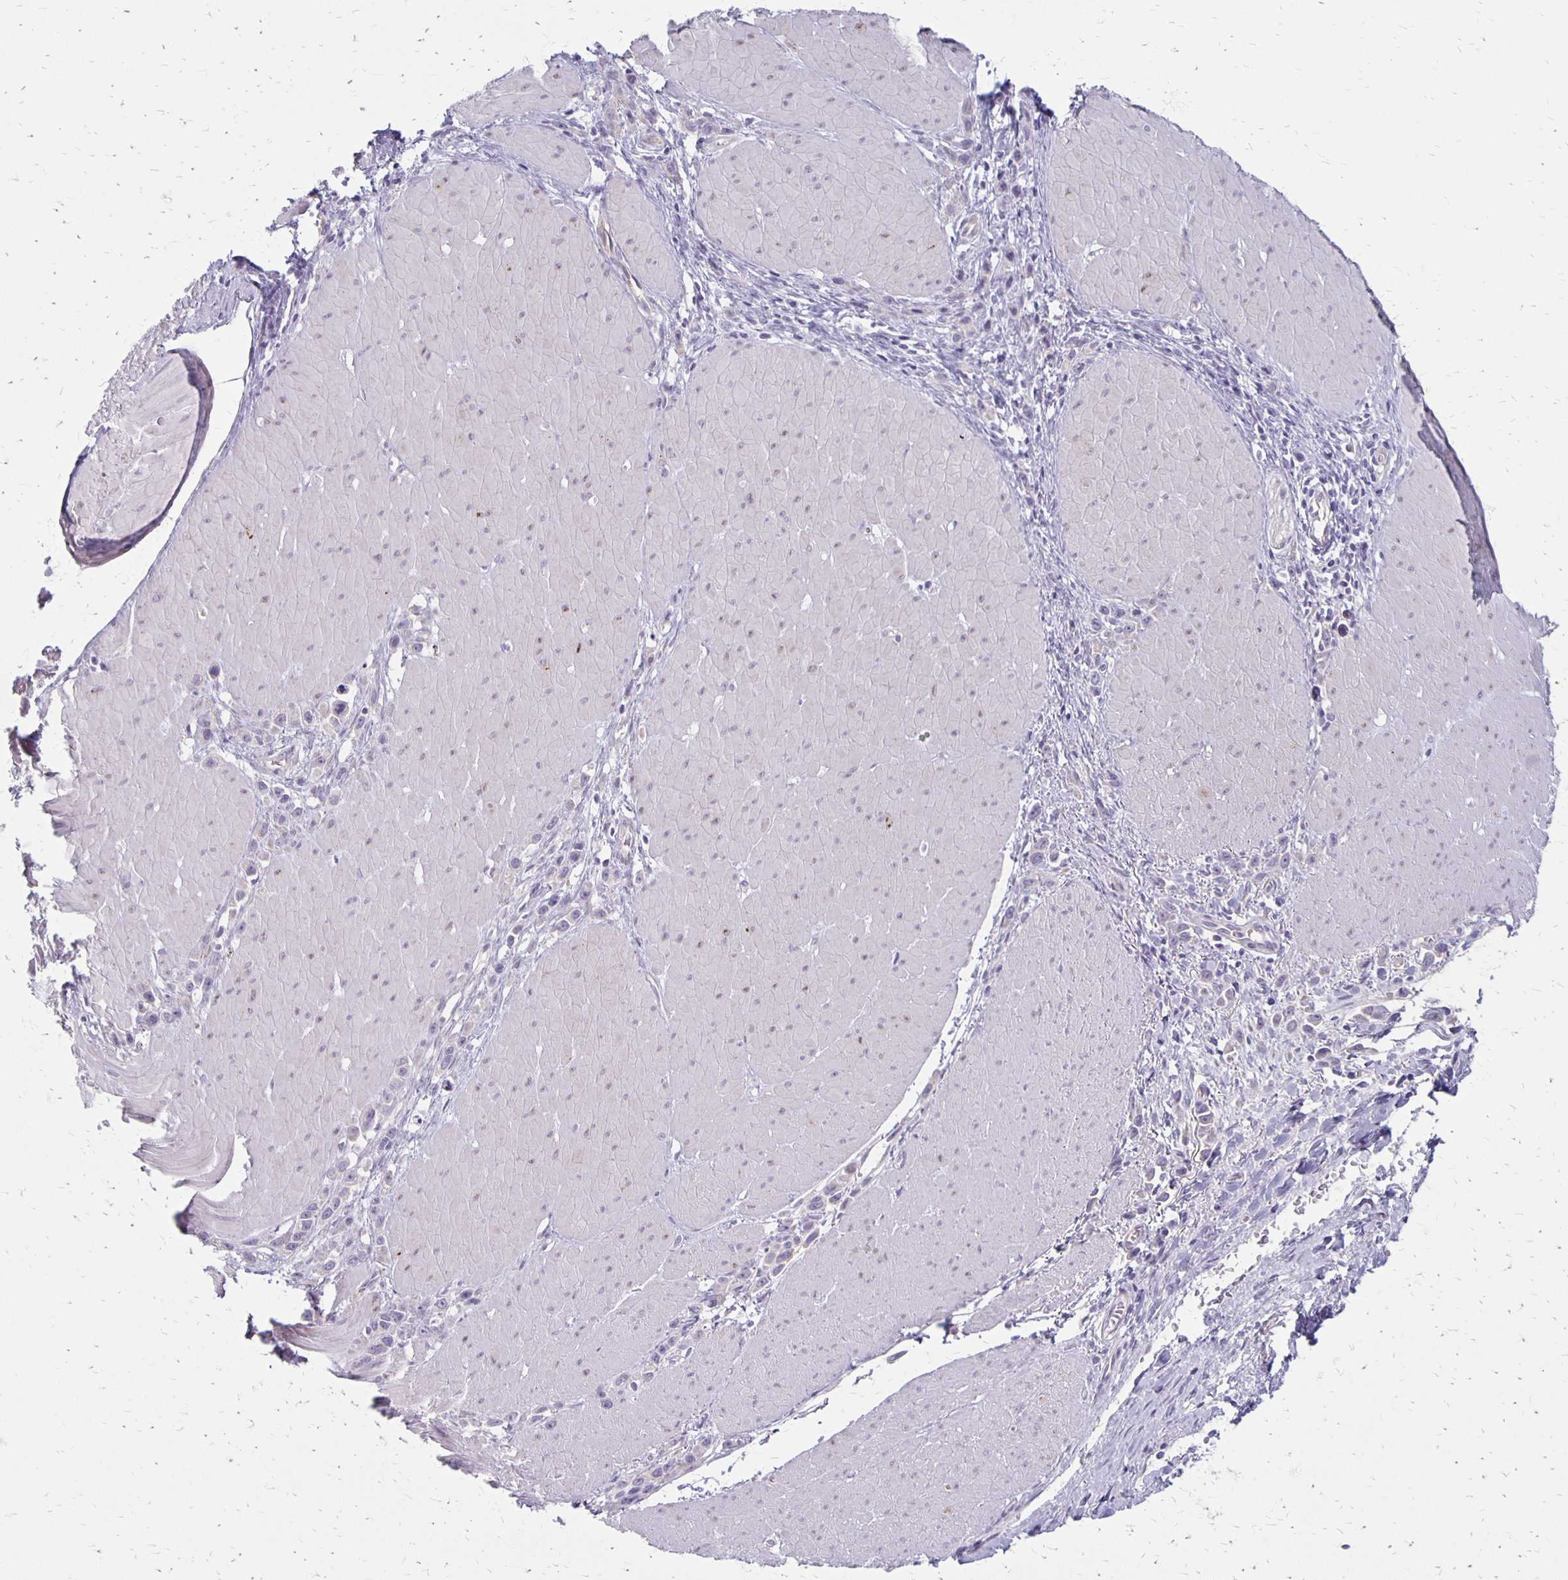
{"staining": {"intensity": "negative", "quantity": "none", "location": "none"}, "tissue": "stomach cancer", "cell_type": "Tumor cells", "image_type": "cancer", "snomed": [{"axis": "morphology", "description": "Adenocarcinoma, NOS"}, {"axis": "topography", "description": "Stomach"}], "caption": "The micrograph demonstrates no staining of tumor cells in stomach cancer (adenocarcinoma). The staining is performed using DAB brown chromogen with nuclei counter-stained in using hematoxylin.", "gene": "HOMER1", "patient": {"sex": "male", "age": 47}}